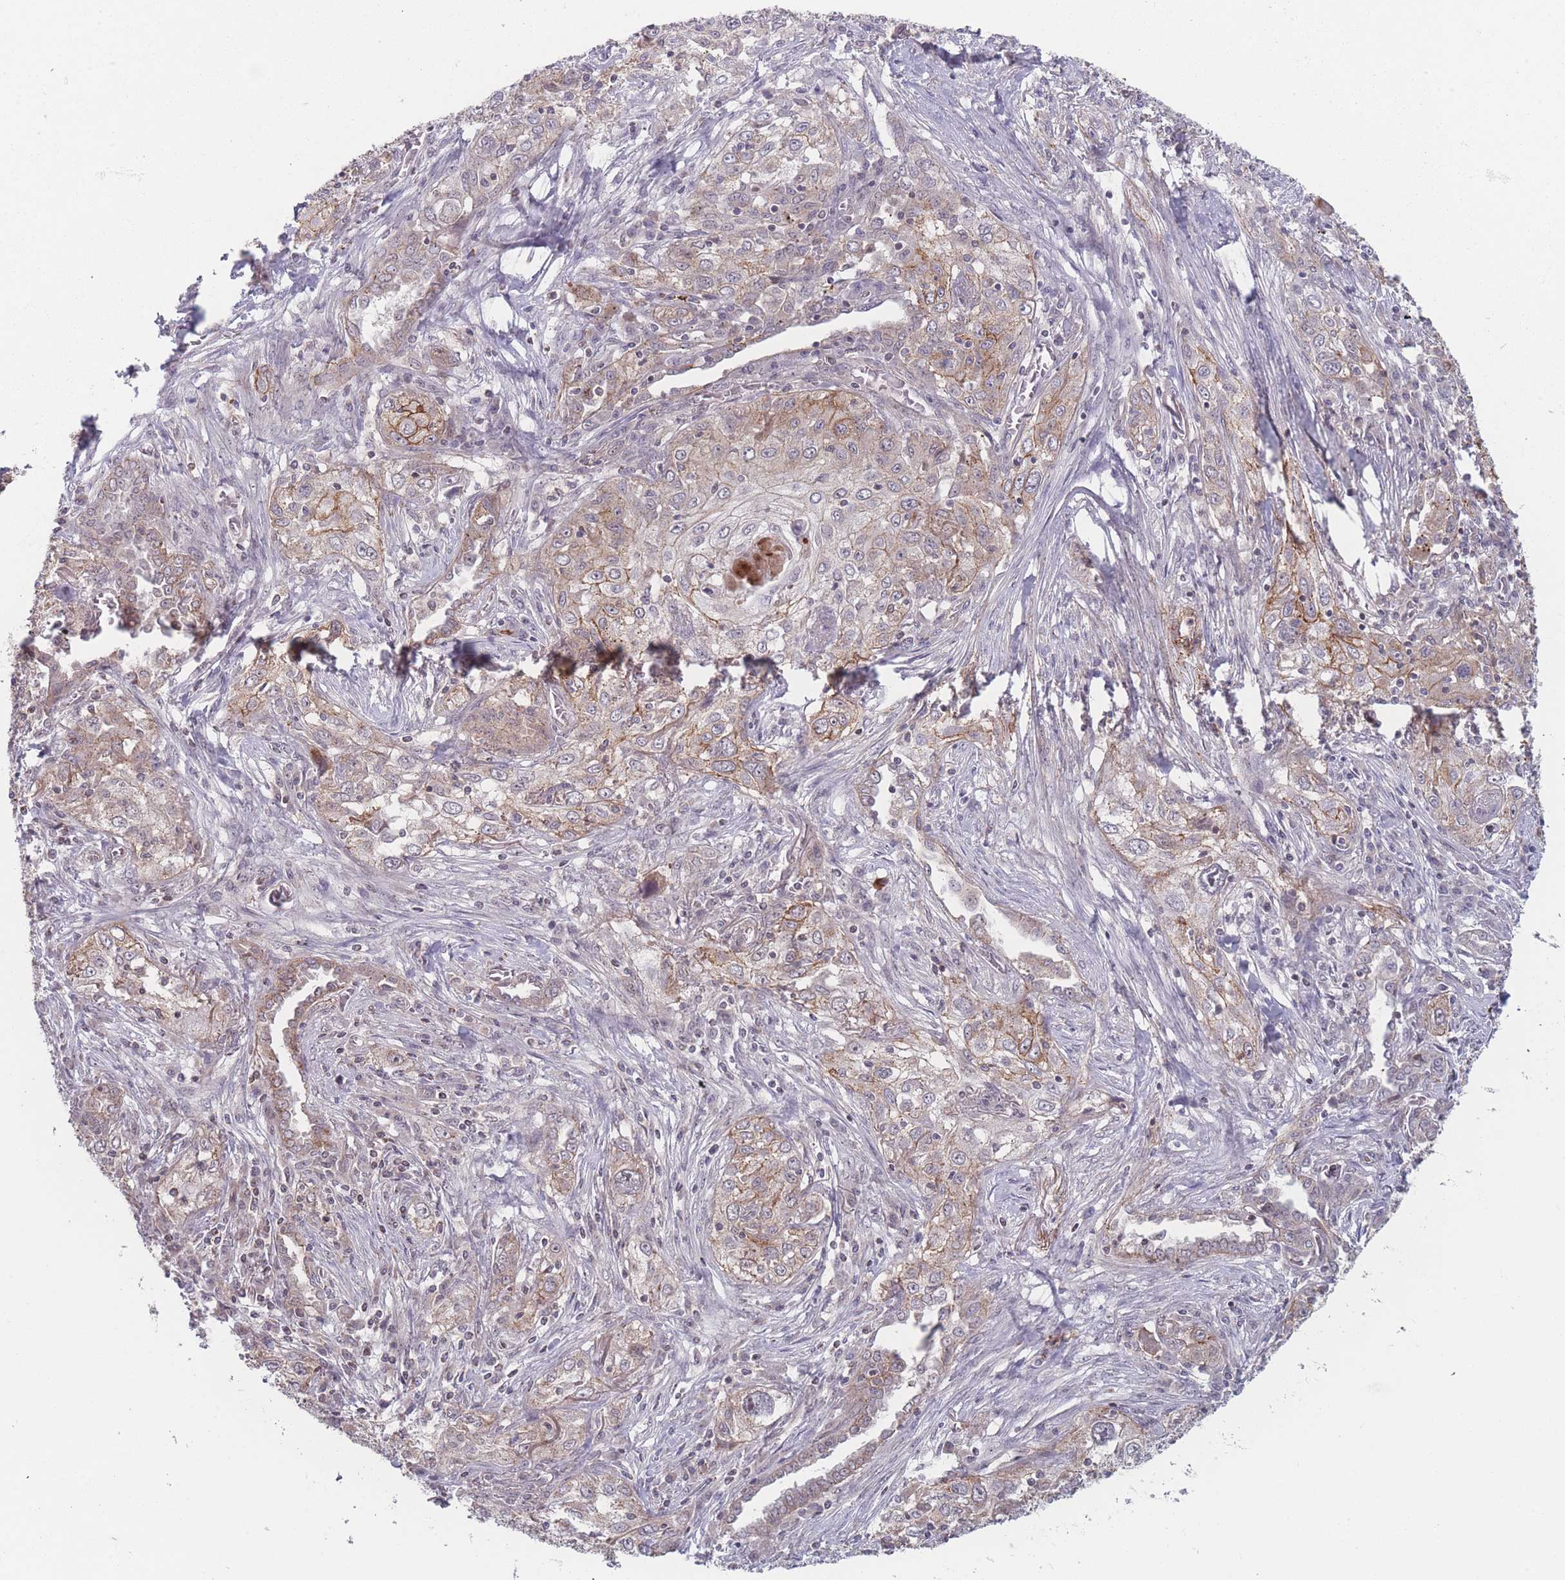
{"staining": {"intensity": "moderate", "quantity": "<25%", "location": "cytoplasmic/membranous"}, "tissue": "lung cancer", "cell_type": "Tumor cells", "image_type": "cancer", "snomed": [{"axis": "morphology", "description": "Squamous cell carcinoma, NOS"}, {"axis": "topography", "description": "Lung"}], "caption": "Lung cancer stained with a brown dye reveals moderate cytoplasmic/membranous positive expression in approximately <25% of tumor cells.", "gene": "TMEM232", "patient": {"sex": "female", "age": 69}}